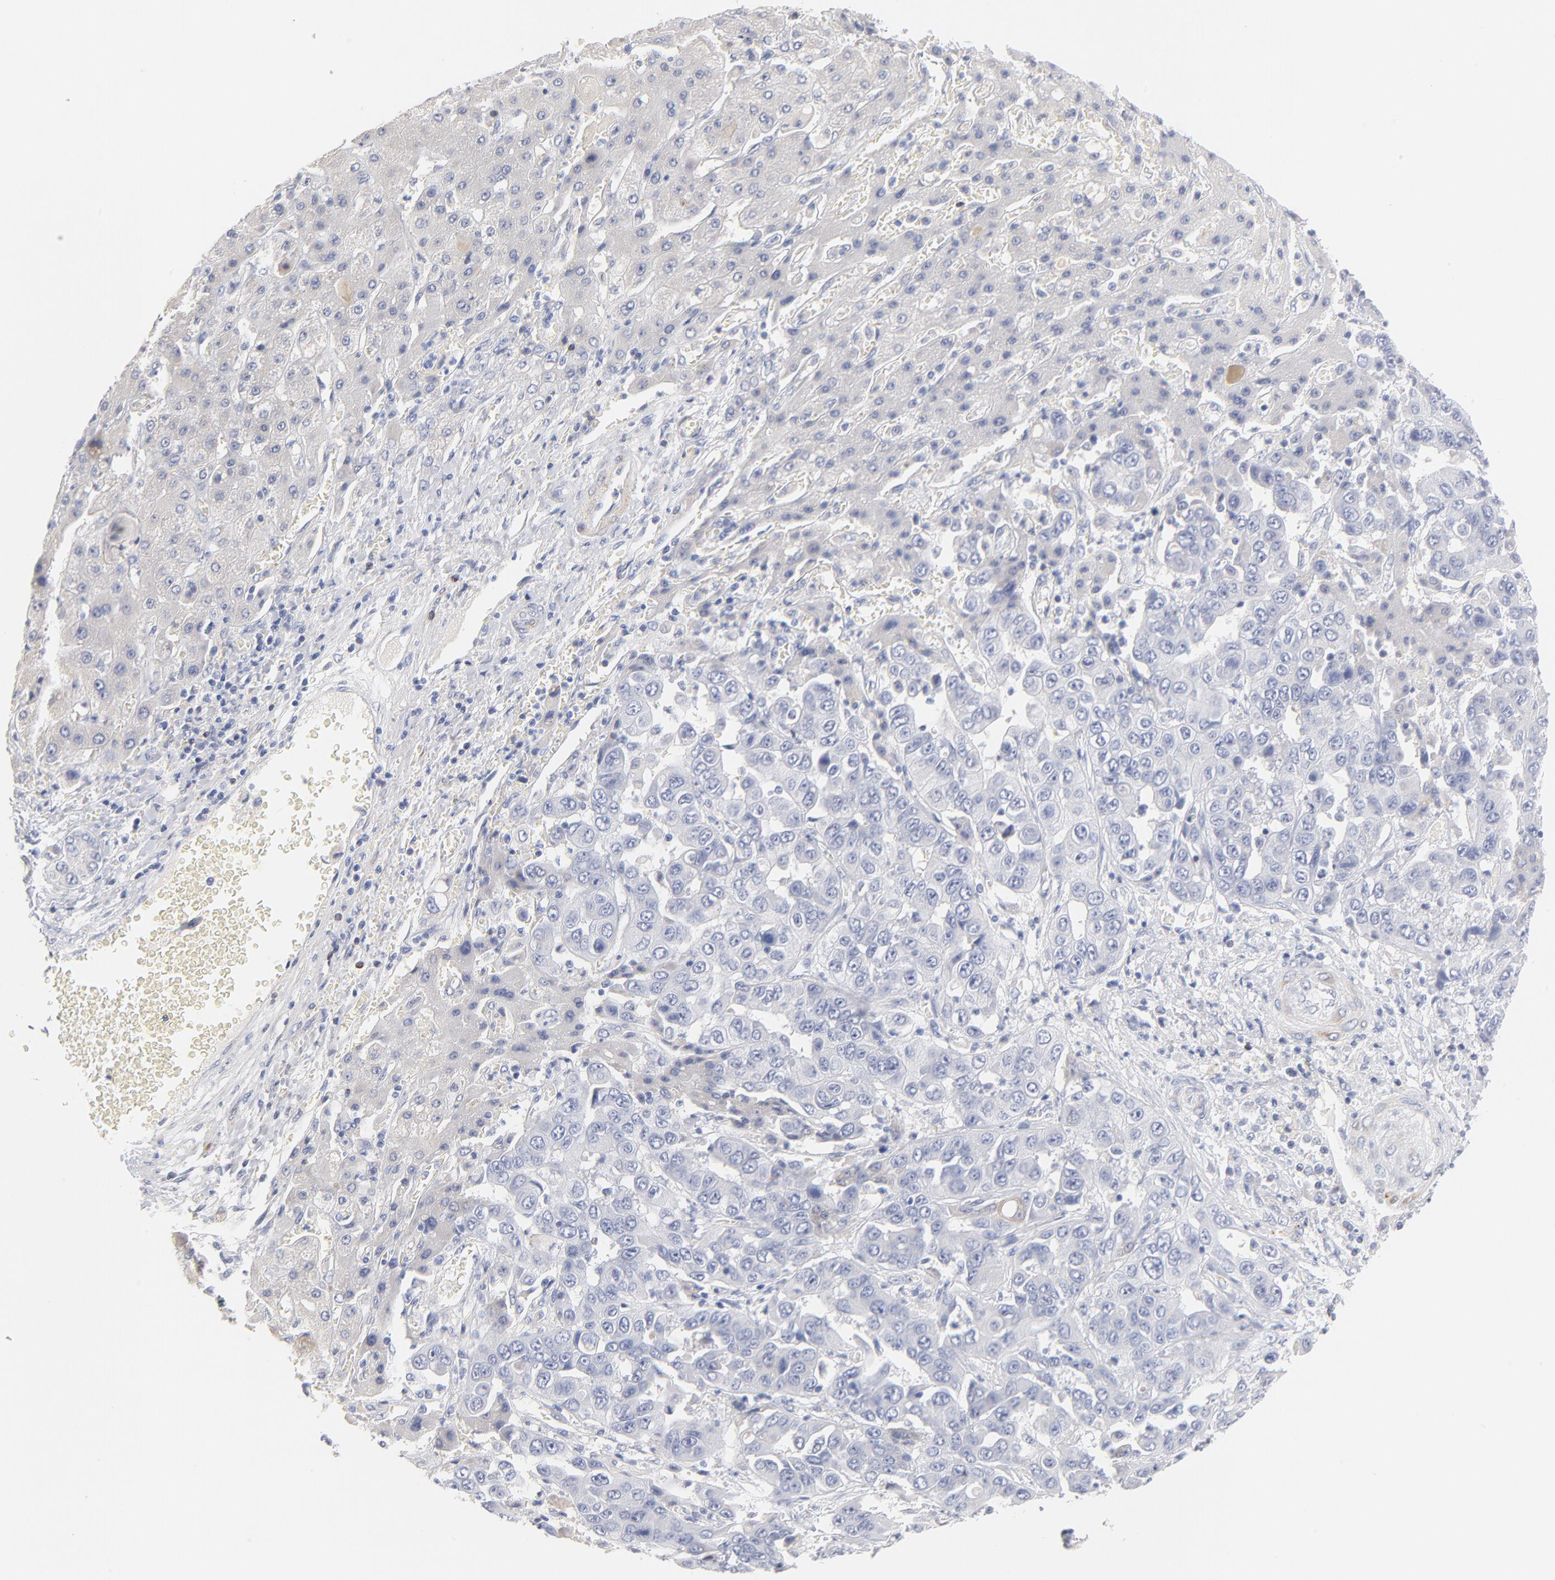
{"staining": {"intensity": "negative", "quantity": "none", "location": "none"}, "tissue": "liver cancer", "cell_type": "Tumor cells", "image_type": "cancer", "snomed": [{"axis": "morphology", "description": "Cholangiocarcinoma"}, {"axis": "topography", "description": "Liver"}], "caption": "Human liver cancer (cholangiocarcinoma) stained for a protein using IHC reveals no expression in tumor cells.", "gene": "MID1", "patient": {"sex": "female", "age": 52}}